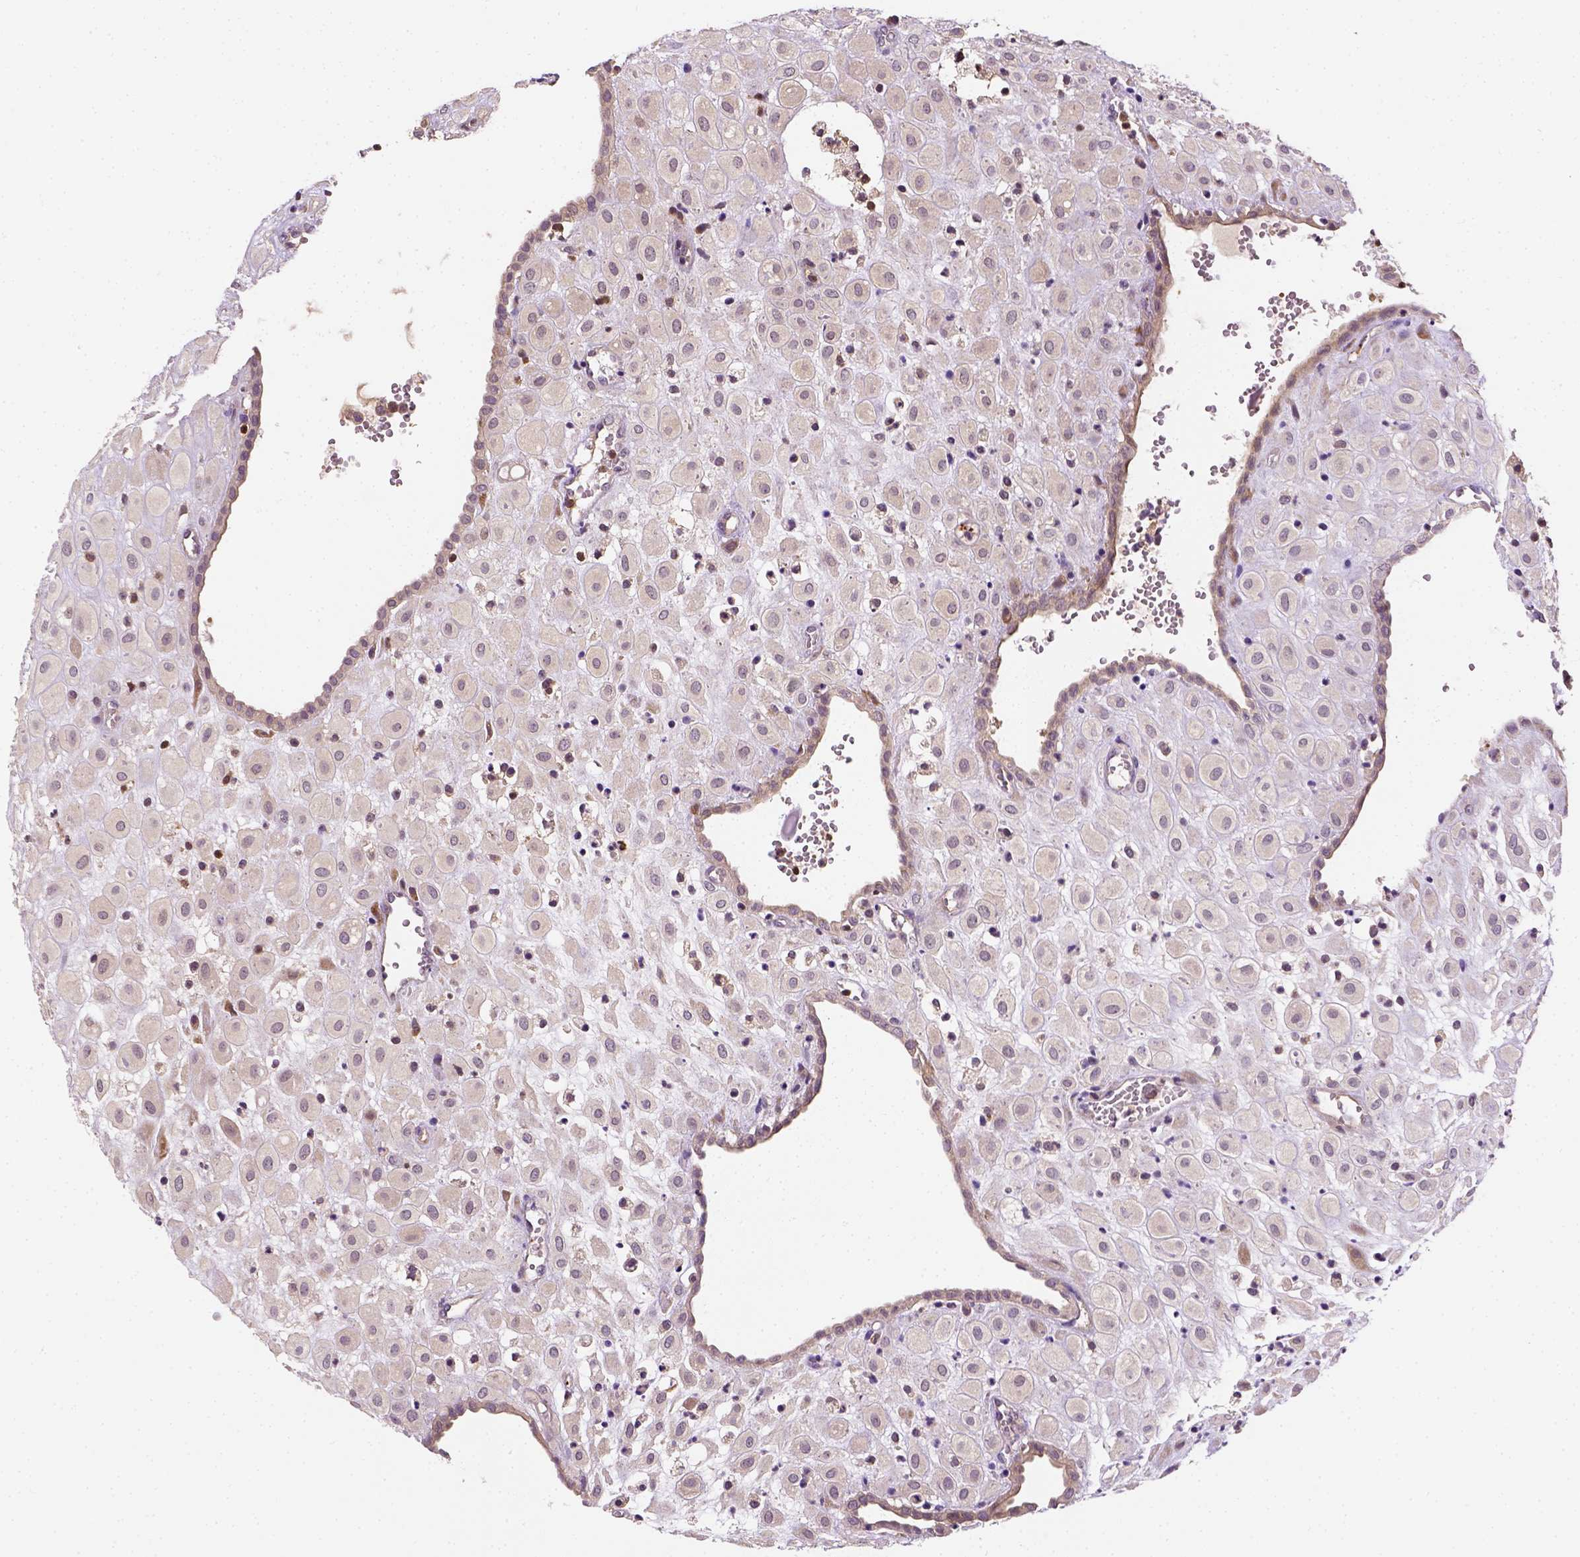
{"staining": {"intensity": "negative", "quantity": "none", "location": "none"}, "tissue": "placenta", "cell_type": "Decidual cells", "image_type": "normal", "snomed": [{"axis": "morphology", "description": "Normal tissue, NOS"}, {"axis": "topography", "description": "Placenta"}], "caption": "High power microscopy micrograph of an immunohistochemistry image of benign placenta, revealing no significant positivity in decidual cells.", "gene": "MATK", "patient": {"sex": "female", "age": 24}}